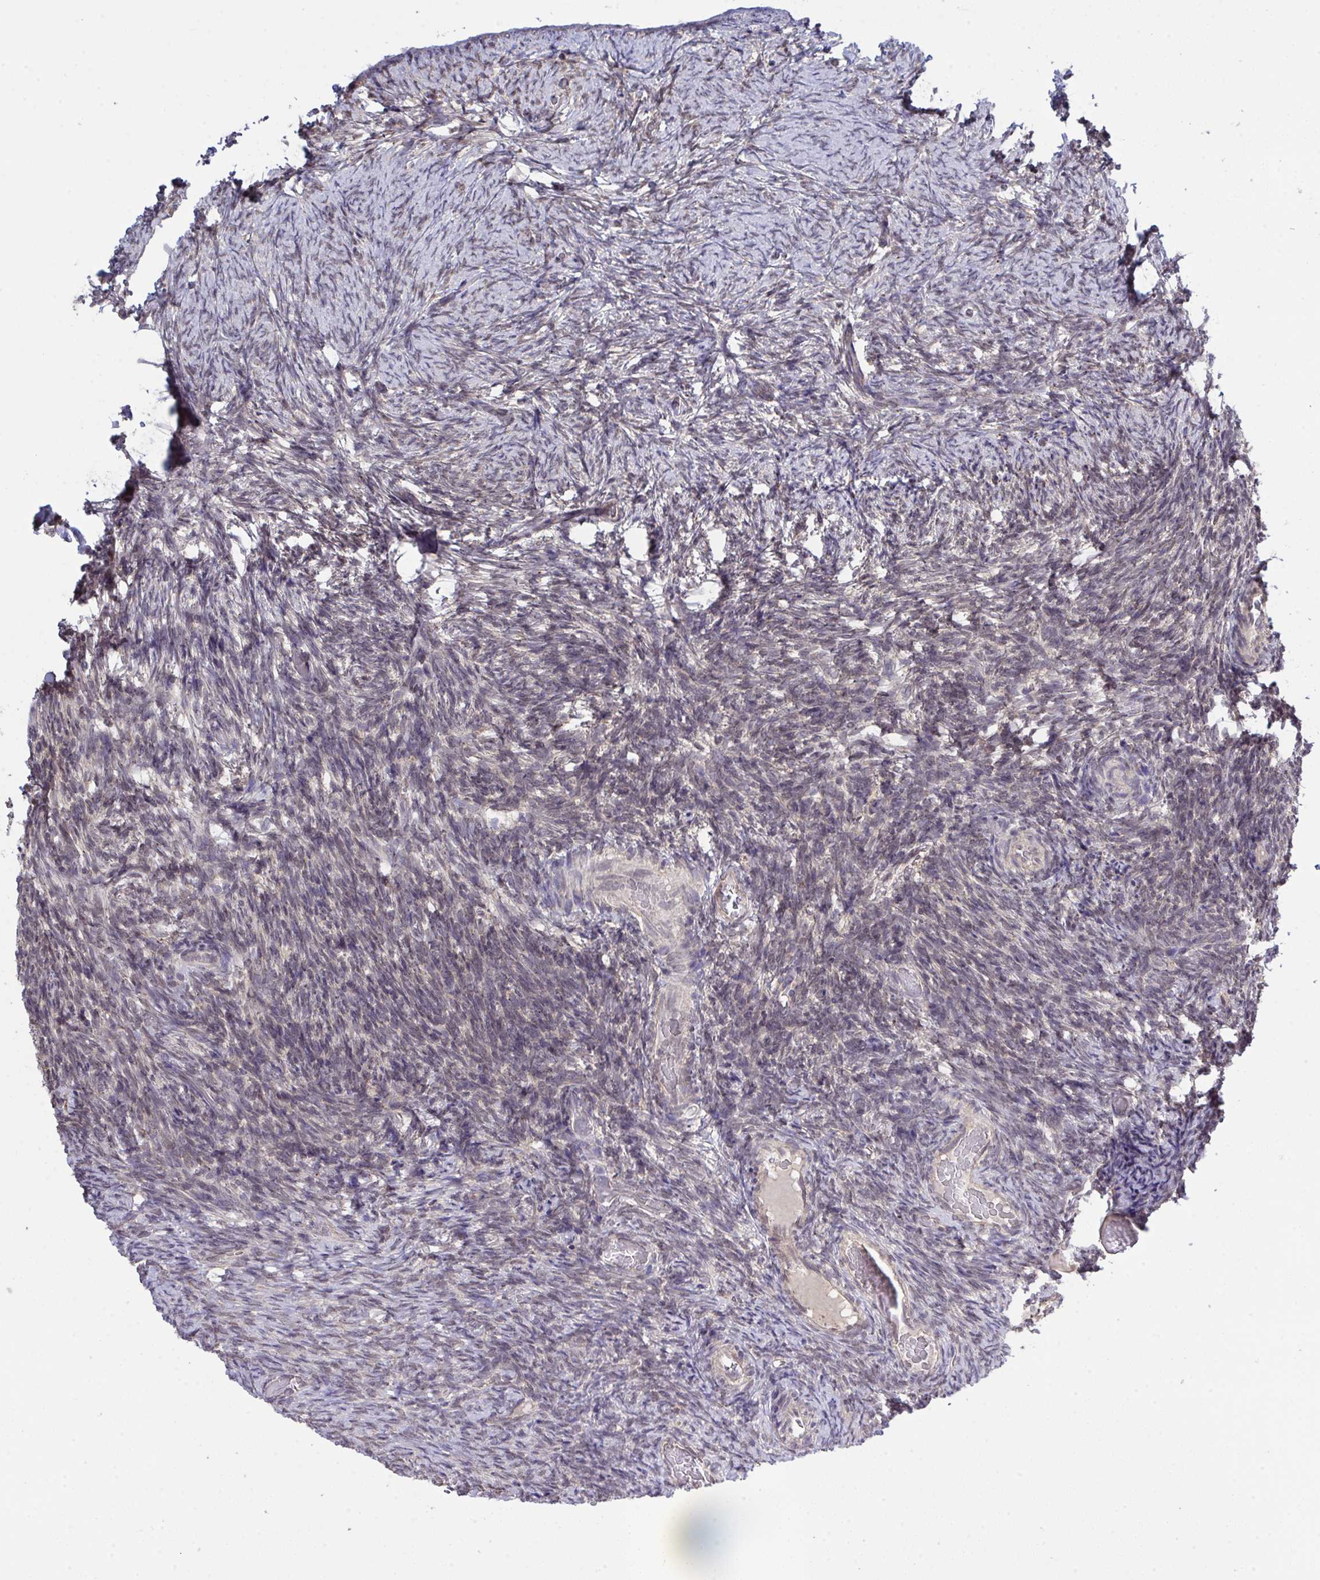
{"staining": {"intensity": "negative", "quantity": "none", "location": "none"}, "tissue": "ovary", "cell_type": "Ovarian stroma cells", "image_type": "normal", "snomed": [{"axis": "morphology", "description": "Normal tissue, NOS"}, {"axis": "topography", "description": "Ovary"}], "caption": "High magnification brightfield microscopy of benign ovary stained with DAB (brown) and counterstained with hematoxylin (blue): ovarian stroma cells show no significant staining.", "gene": "PPM1H", "patient": {"sex": "female", "age": 34}}